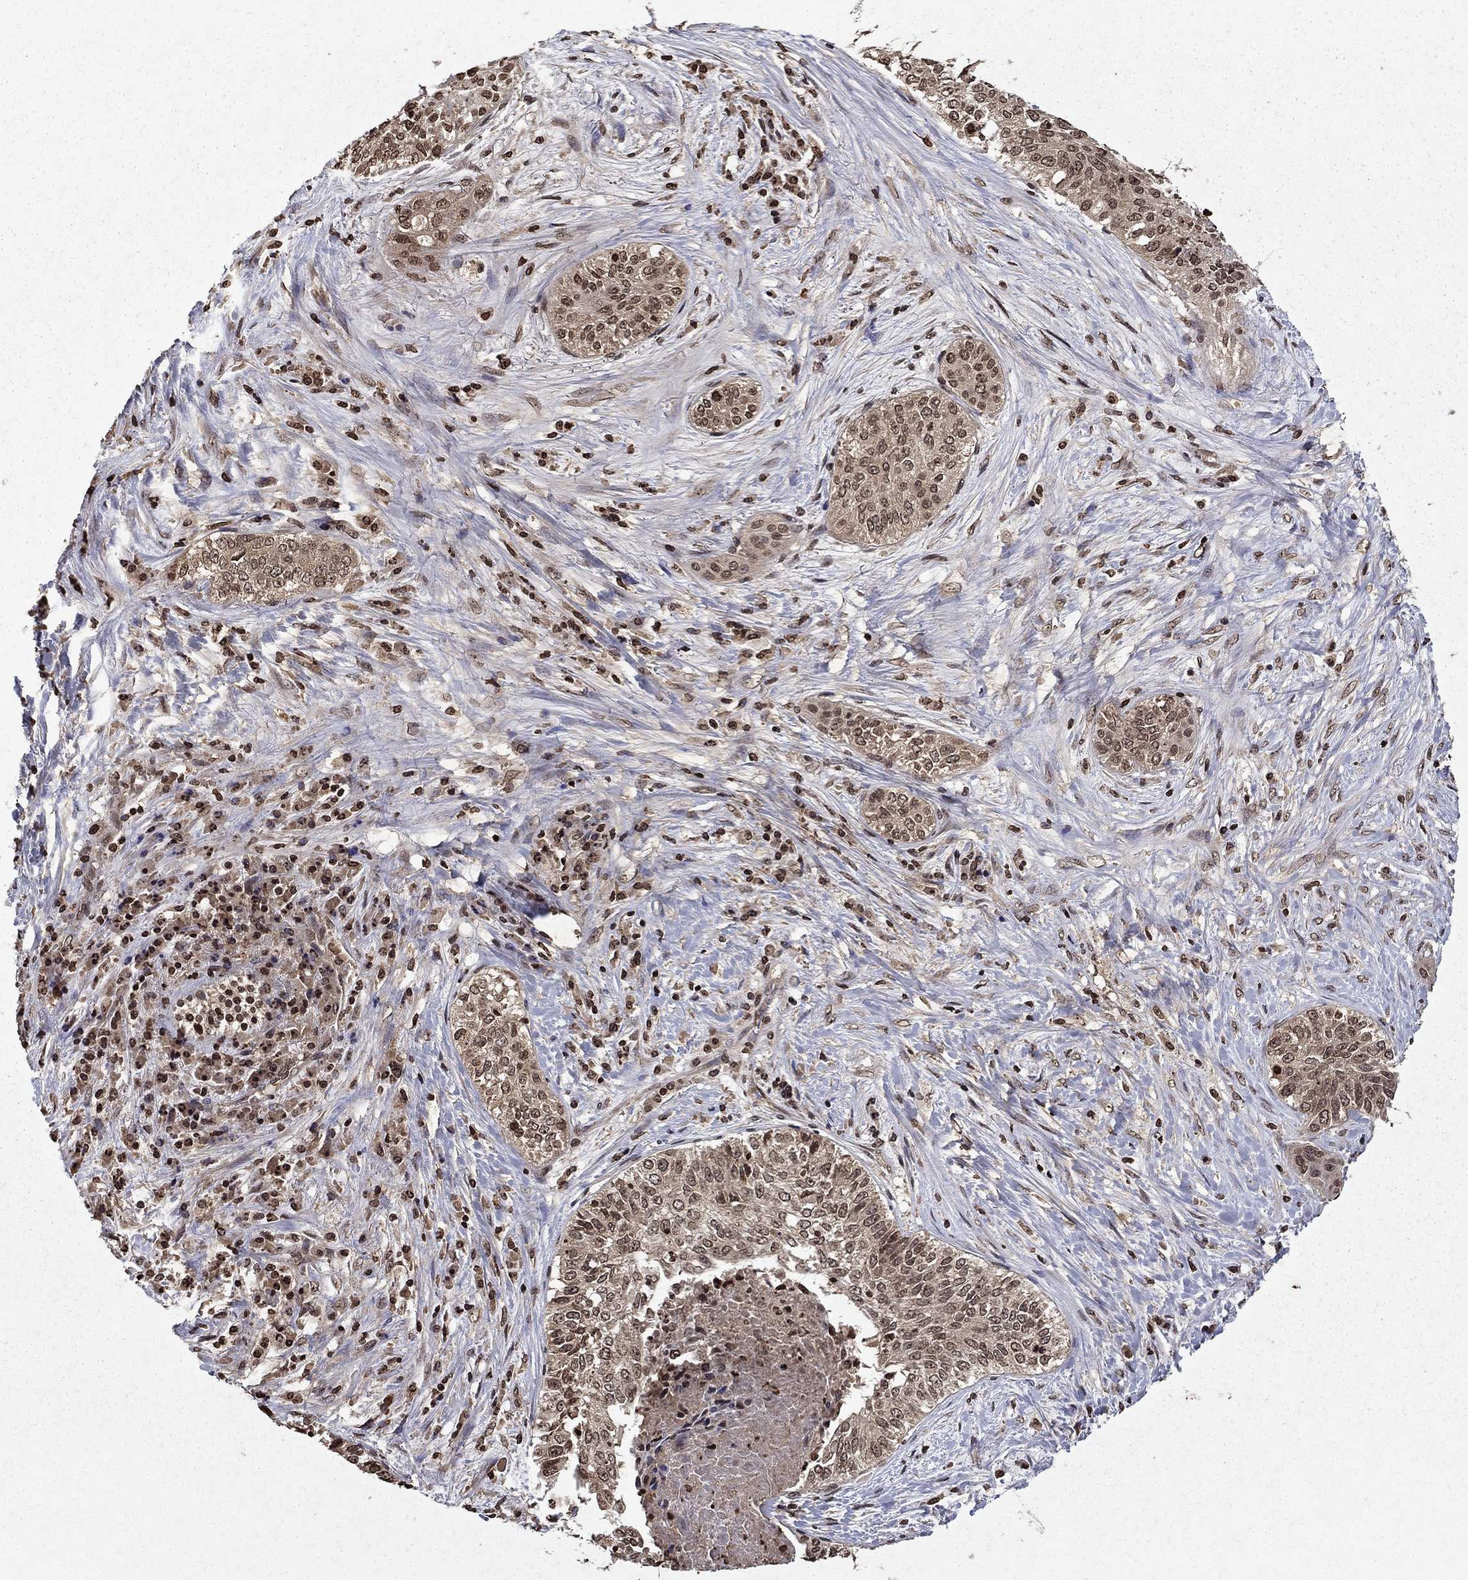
{"staining": {"intensity": "weak", "quantity": "25%-75%", "location": "cytoplasmic/membranous,nuclear"}, "tissue": "lung cancer", "cell_type": "Tumor cells", "image_type": "cancer", "snomed": [{"axis": "morphology", "description": "Squamous cell carcinoma, NOS"}, {"axis": "topography", "description": "Lung"}], "caption": "High-magnification brightfield microscopy of squamous cell carcinoma (lung) stained with DAB (brown) and counterstained with hematoxylin (blue). tumor cells exhibit weak cytoplasmic/membranous and nuclear staining is present in about25%-75% of cells.", "gene": "PIN4", "patient": {"sex": "male", "age": 64}}